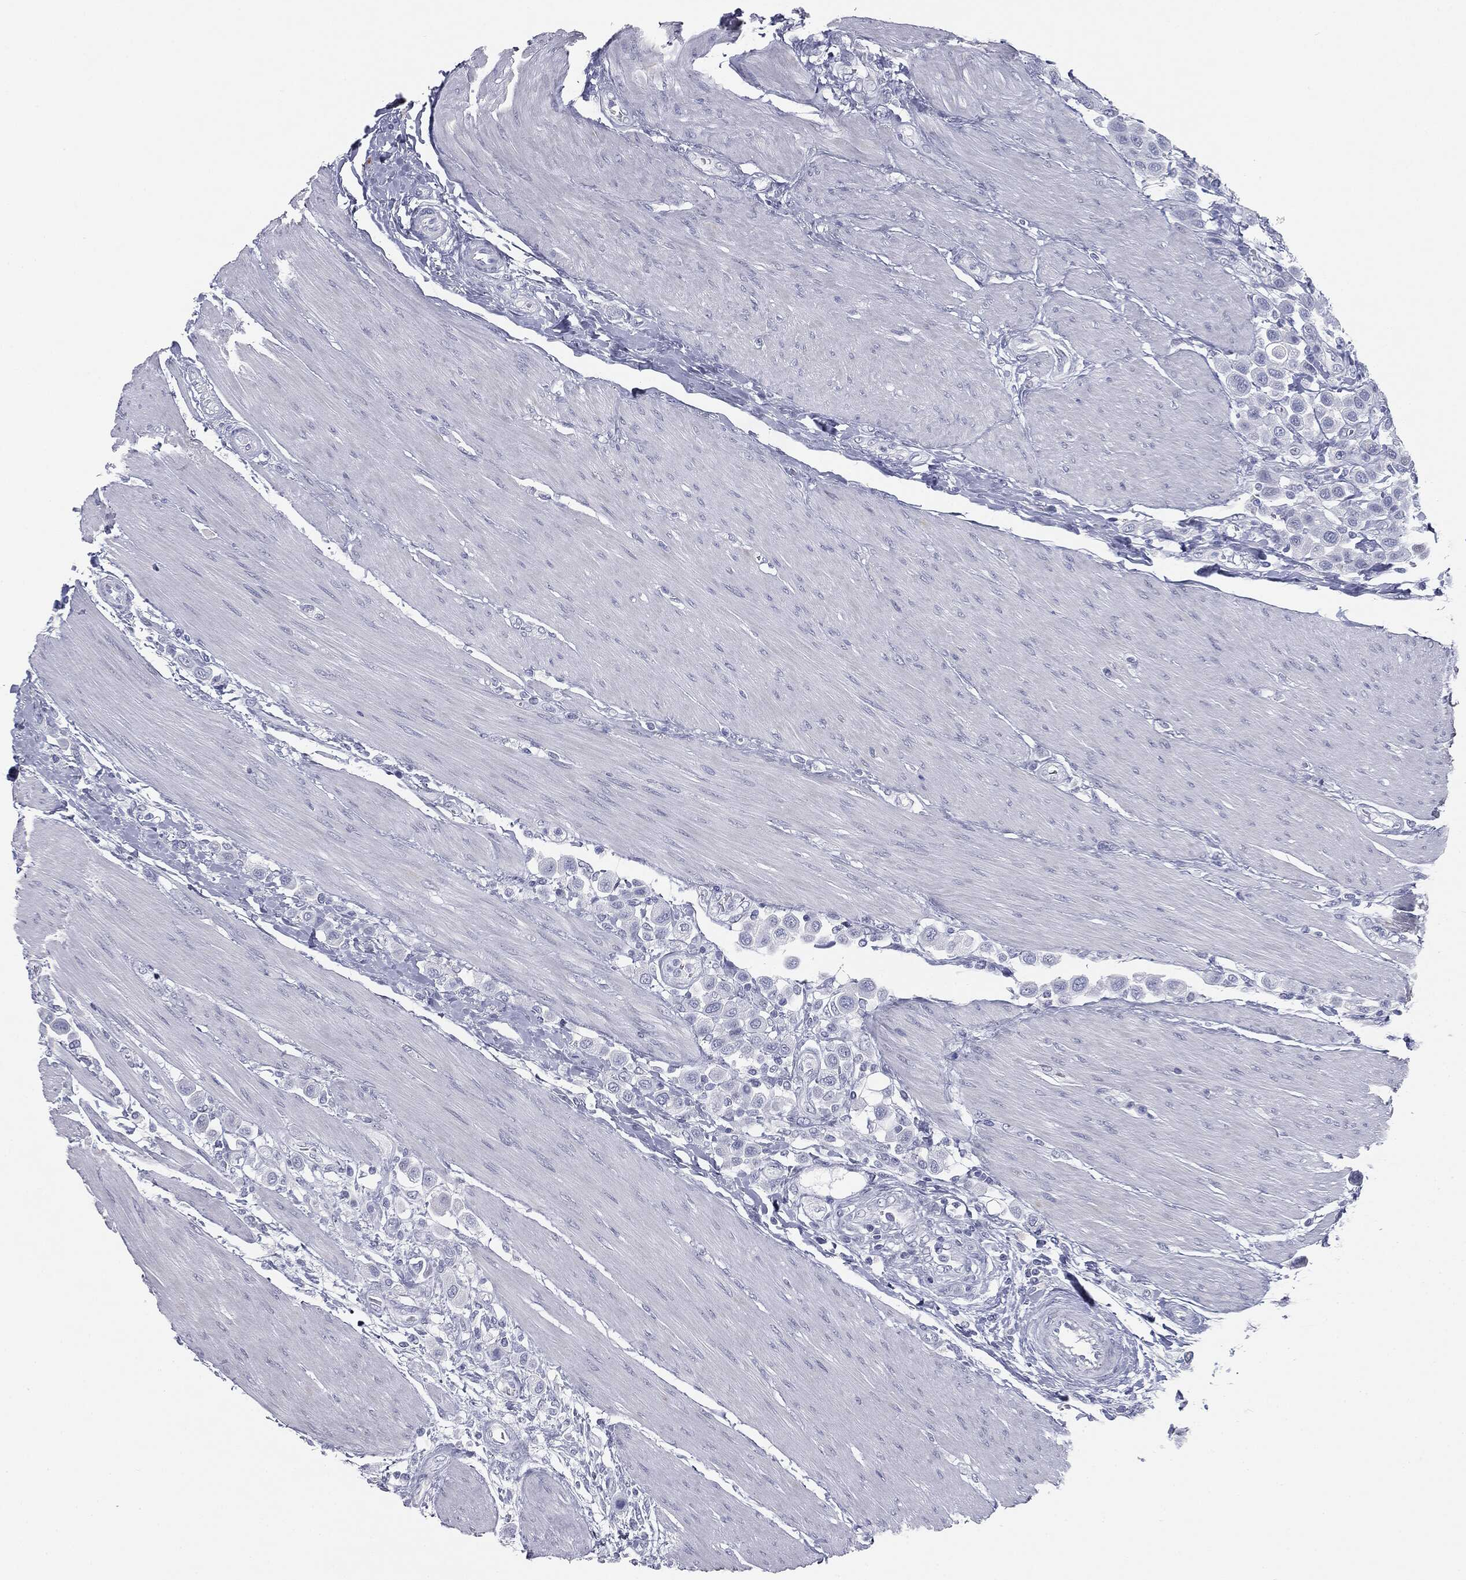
{"staining": {"intensity": "negative", "quantity": "none", "location": "none"}, "tissue": "urothelial cancer", "cell_type": "Tumor cells", "image_type": "cancer", "snomed": [{"axis": "morphology", "description": "Urothelial carcinoma, High grade"}, {"axis": "topography", "description": "Urinary bladder"}], "caption": "Human urothelial cancer stained for a protein using immunohistochemistry displays no staining in tumor cells.", "gene": "TPO", "patient": {"sex": "male", "age": 50}}